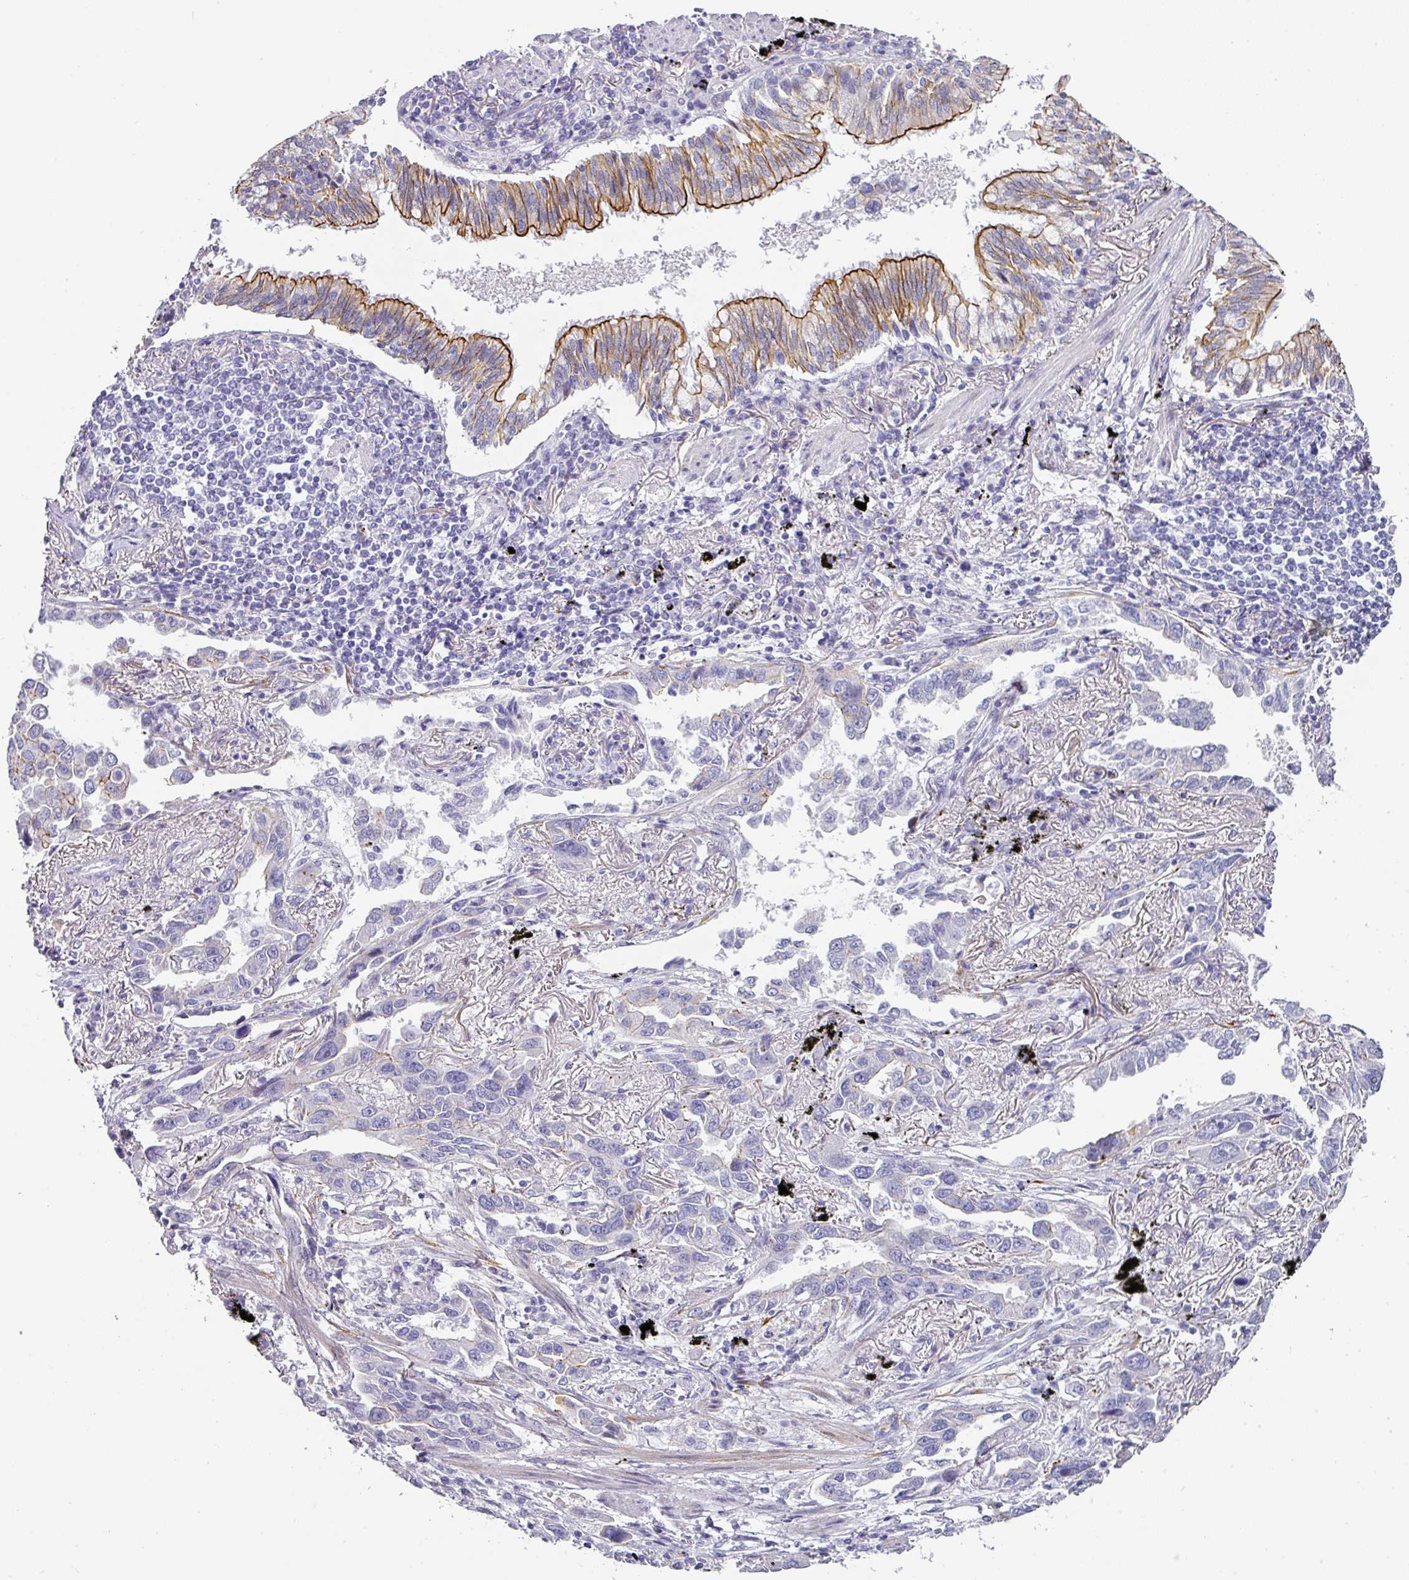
{"staining": {"intensity": "negative", "quantity": "none", "location": "none"}, "tissue": "lung cancer", "cell_type": "Tumor cells", "image_type": "cancer", "snomed": [{"axis": "morphology", "description": "Adenocarcinoma, NOS"}, {"axis": "topography", "description": "Lung"}], "caption": "The histopathology image displays no staining of tumor cells in lung cancer (adenocarcinoma).", "gene": "ANKRD29", "patient": {"sex": "male", "age": 67}}